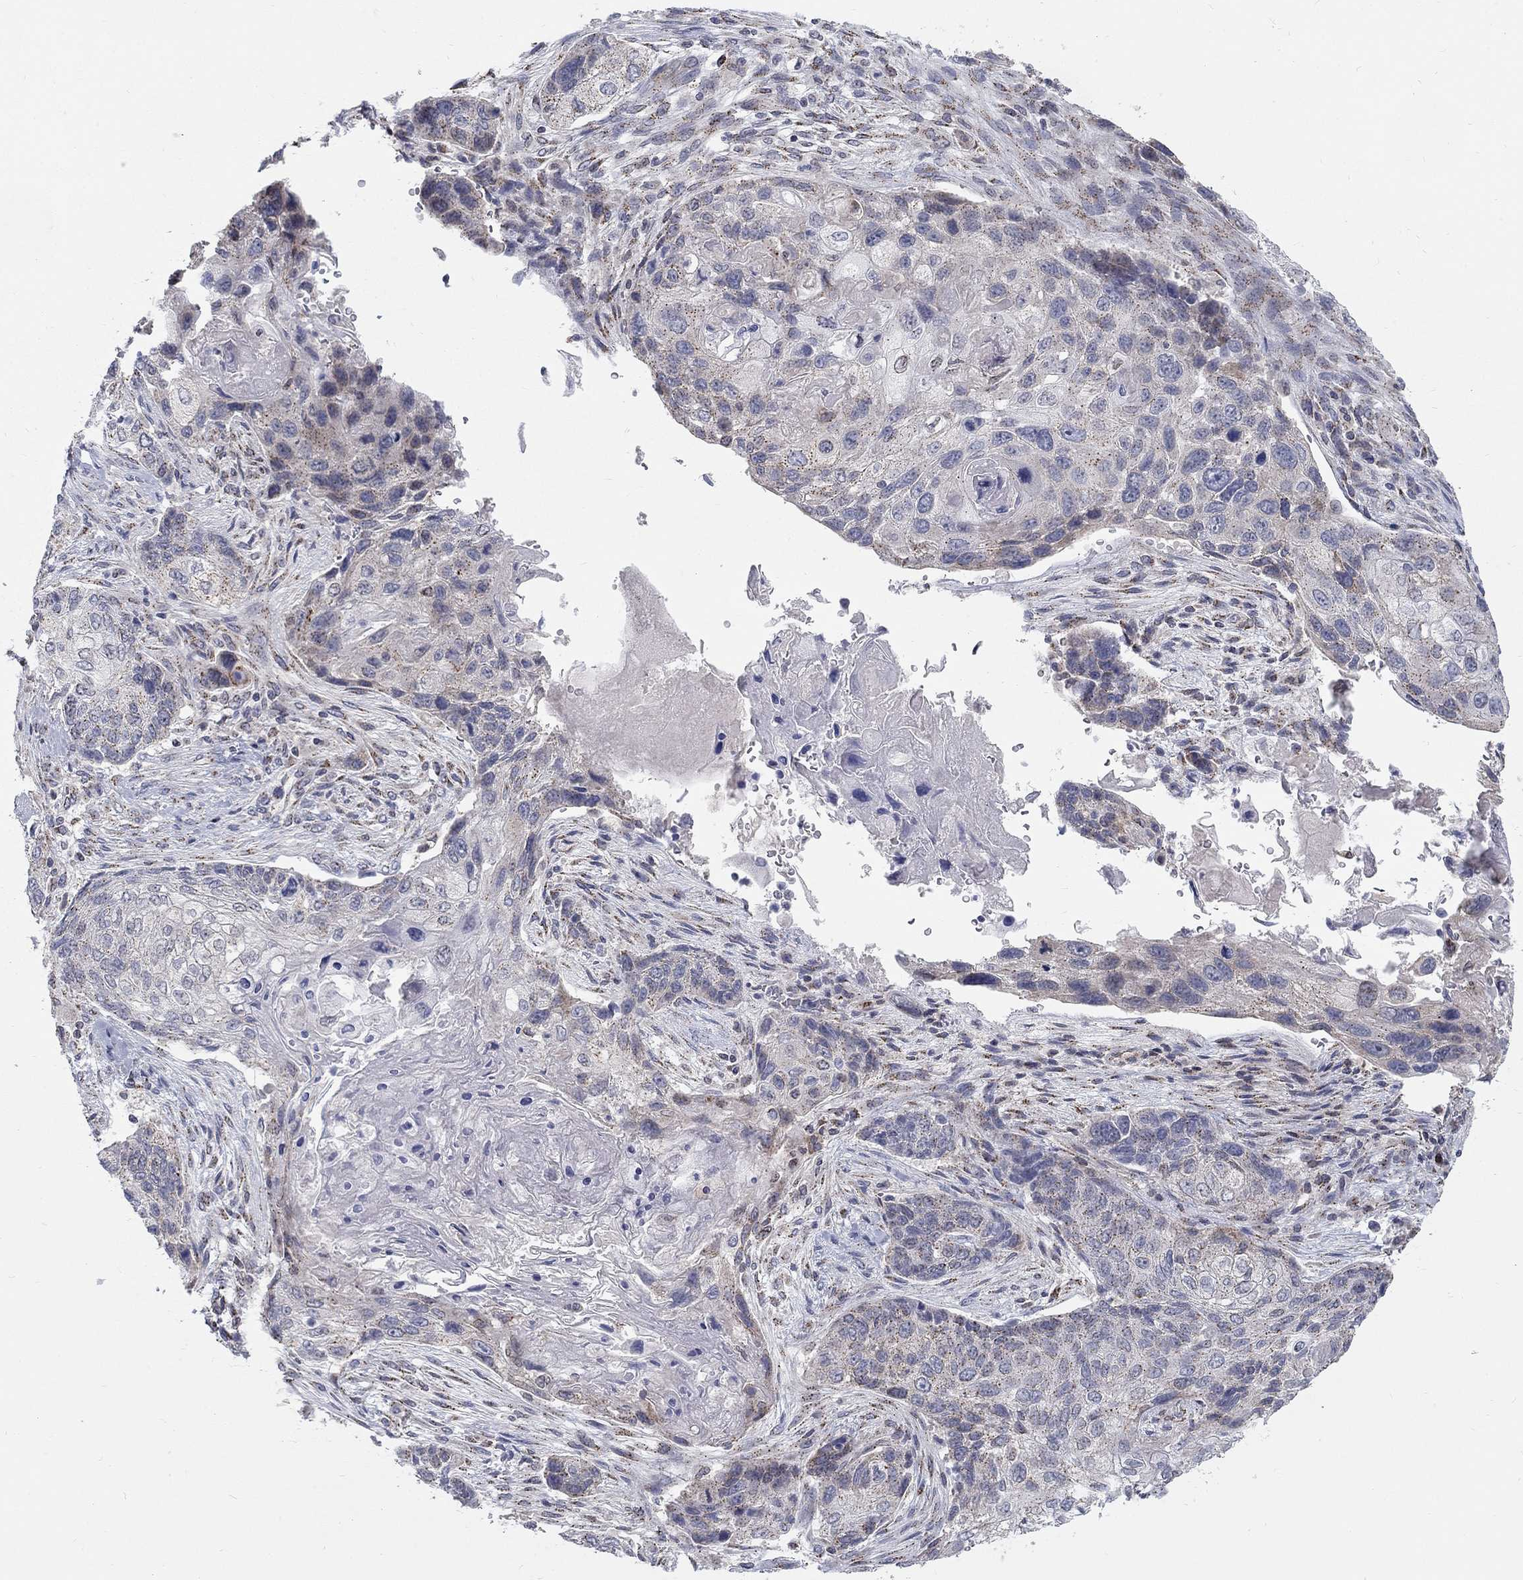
{"staining": {"intensity": "weak", "quantity": "25%-75%", "location": "cytoplasmic/membranous"}, "tissue": "lung cancer", "cell_type": "Tumor cells", "image_type": "cancer", "snomed": [{"axis": "morphology", "description": "Normal tissue, NOS"}, {"axis": "morphology", "description": "Squamous cell carcinoma, NOS"}, {"axis": "topography", "description": "Bronchus"}, {"axis": "topography", "description": "Lung"}], "caption": "A high-resolution photomicrograph shows immunohistochemistry (IHC) staining of lung cancer, which displays weak cytoplasmic/membranous positivity in about 25%-75% of tumor cells. The staining was performed using DAB (3,3'-diaminobenzidine), with brown indicating positive protein expression. Nuclei are stained blue with hematoxylin.", "gene": "PANK3", "patient": {"sex": "male", "age": 69}}